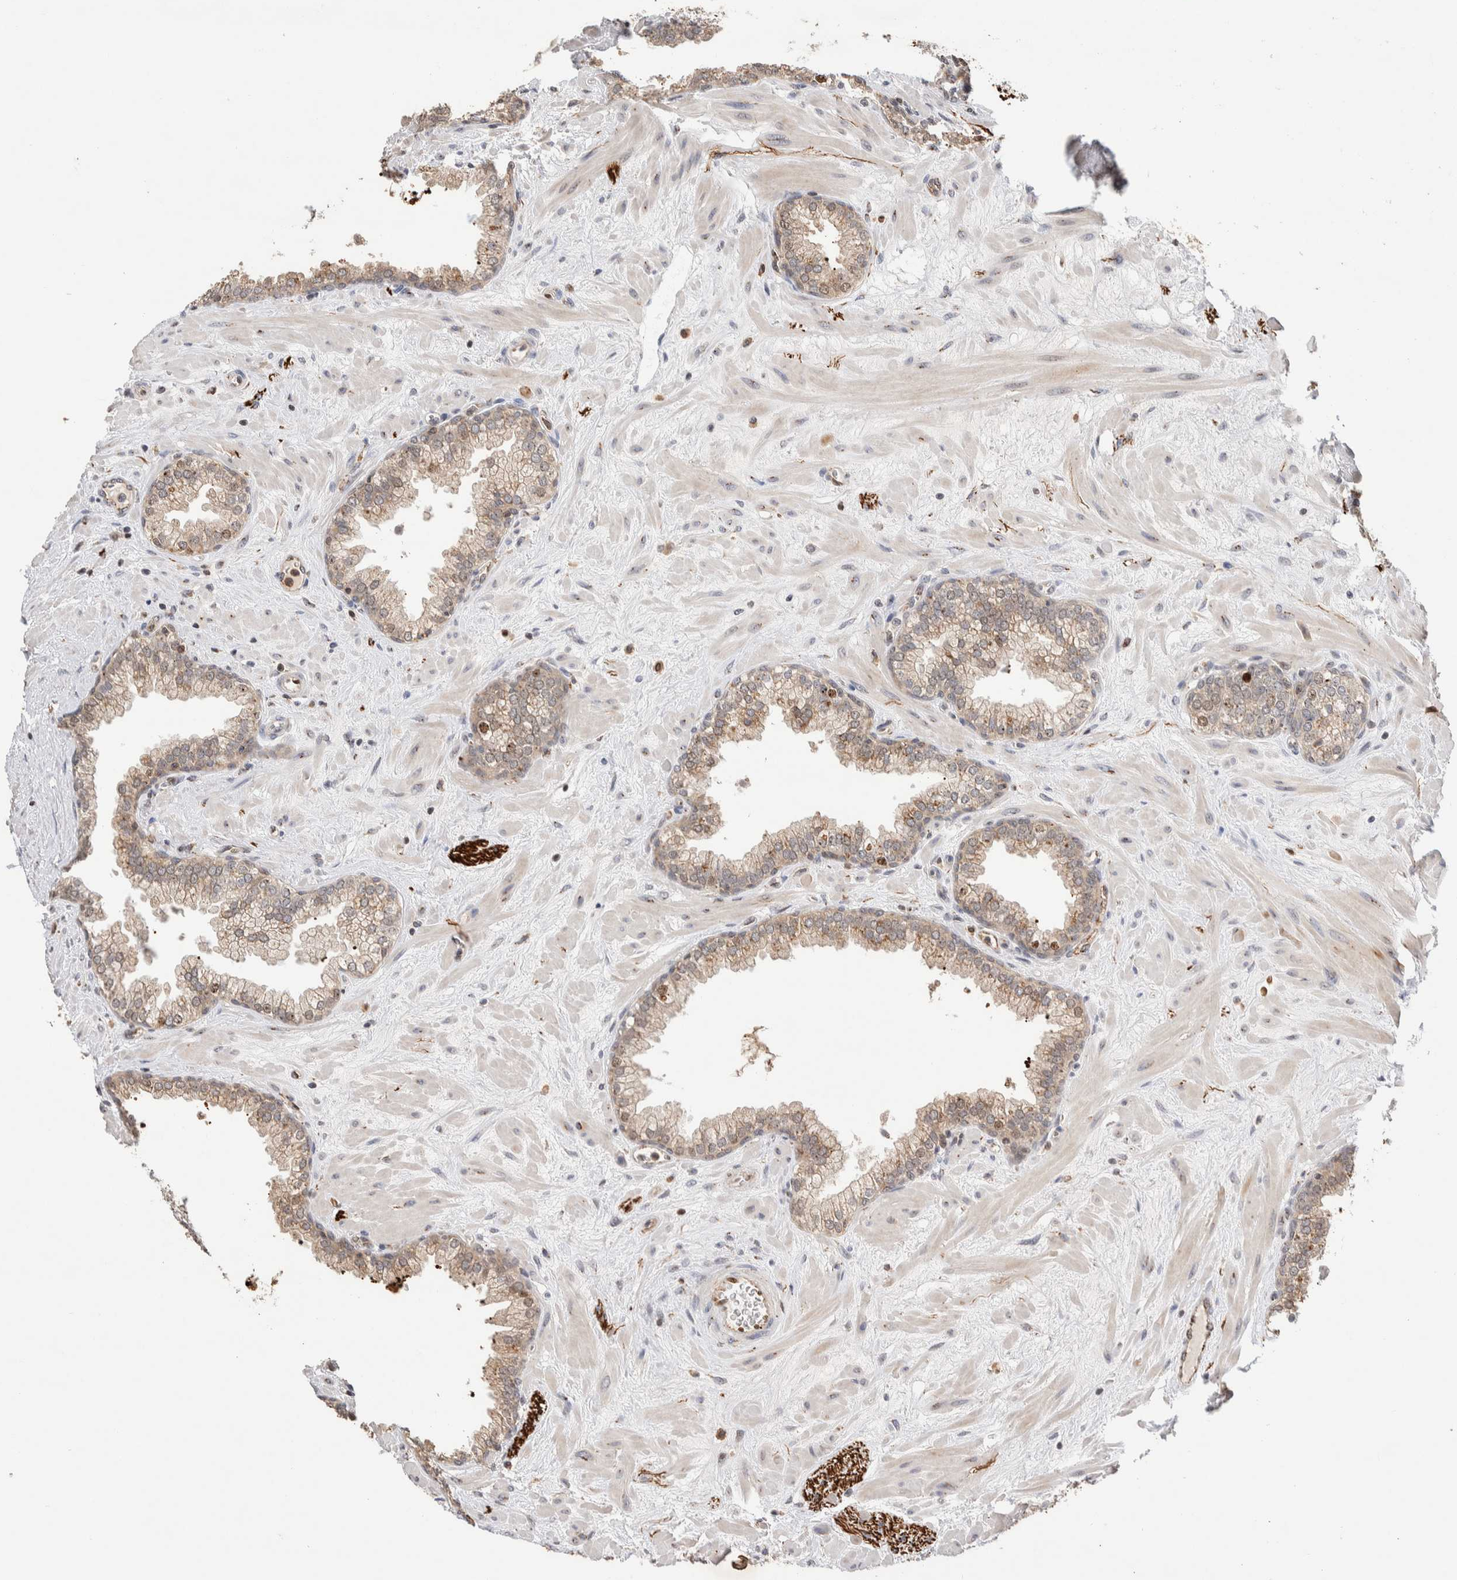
{"staining": {"intensity": "moderate", "quantity": "25%-75%", "location": "cytoplasmic/membranous,nuclear"}, "tissue": "prostate", "cell_type": "Glandular cells", "image_type": "normal", "snomed": [{"axis": "morphology", "description": "Normal tissue, NOS"}, {"axis": "morphology", "description": "Urothelial carcinoma, Low grade"}, {"axis": "topography", "description": "Urinary bladder"}, {"axis": "topography", "description": "Prostate"}], "caption": "The micrograph reveals staining of normal prostate, revealing moderate cytoplasmic/membranous,nuclear protein expression (brown color) within glandular cells.", "gene": "NSMAF", "patient": {"sex": "male", "age": 60}}